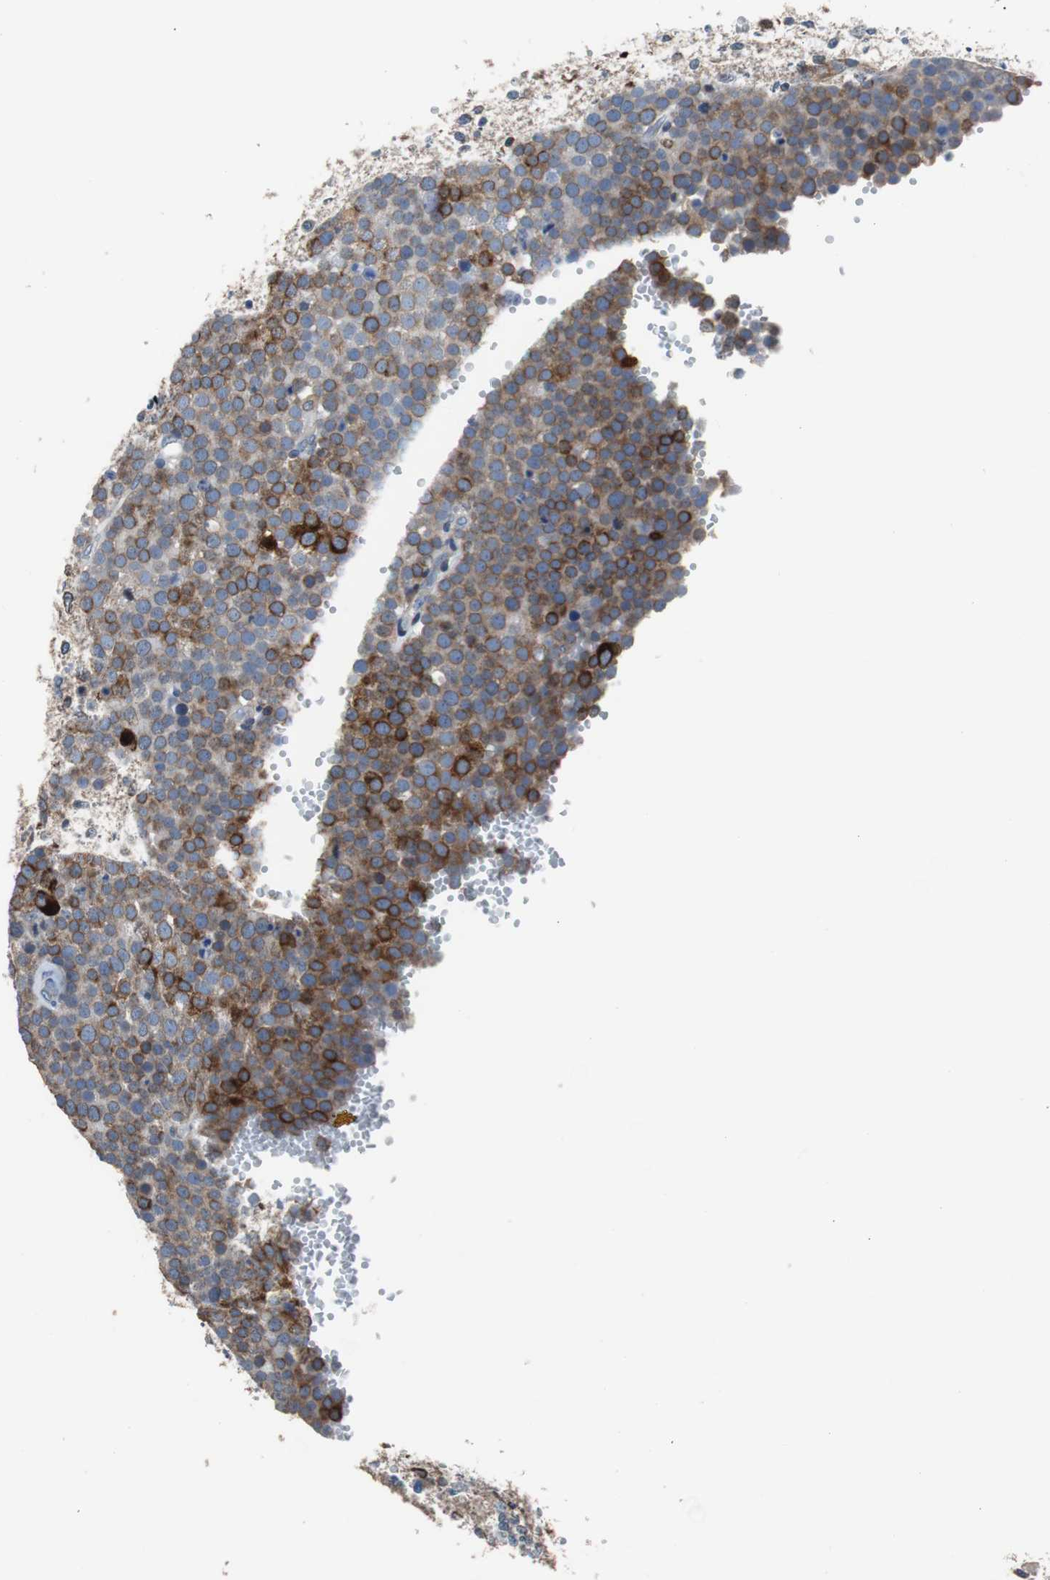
{"staining": {"intensity": "strong", "quantity": "25%-75%", "location": "cytoplasmic/membranous"}, "tissue": "testis cancer", "cell_type": "Tumor cells", "image_type": "cancer", "snomed": [{"axis": "morphology", "description": "Seminoma, NOS"}, {"axis": "topography", "description": "Testis"}], "caption": "Immunohistochemistry micrograph of neoplastic tissue: testis cancer stained using immunohistochemistry demonstrates high levels of strong protein expression localized specifically in the cytoplasmic/membranous of tumor cells, appearing as a cytoplasmic/membranous brown color.", "gene": "PBXIP1", "patient": {"sex": "male", "age": 71}}